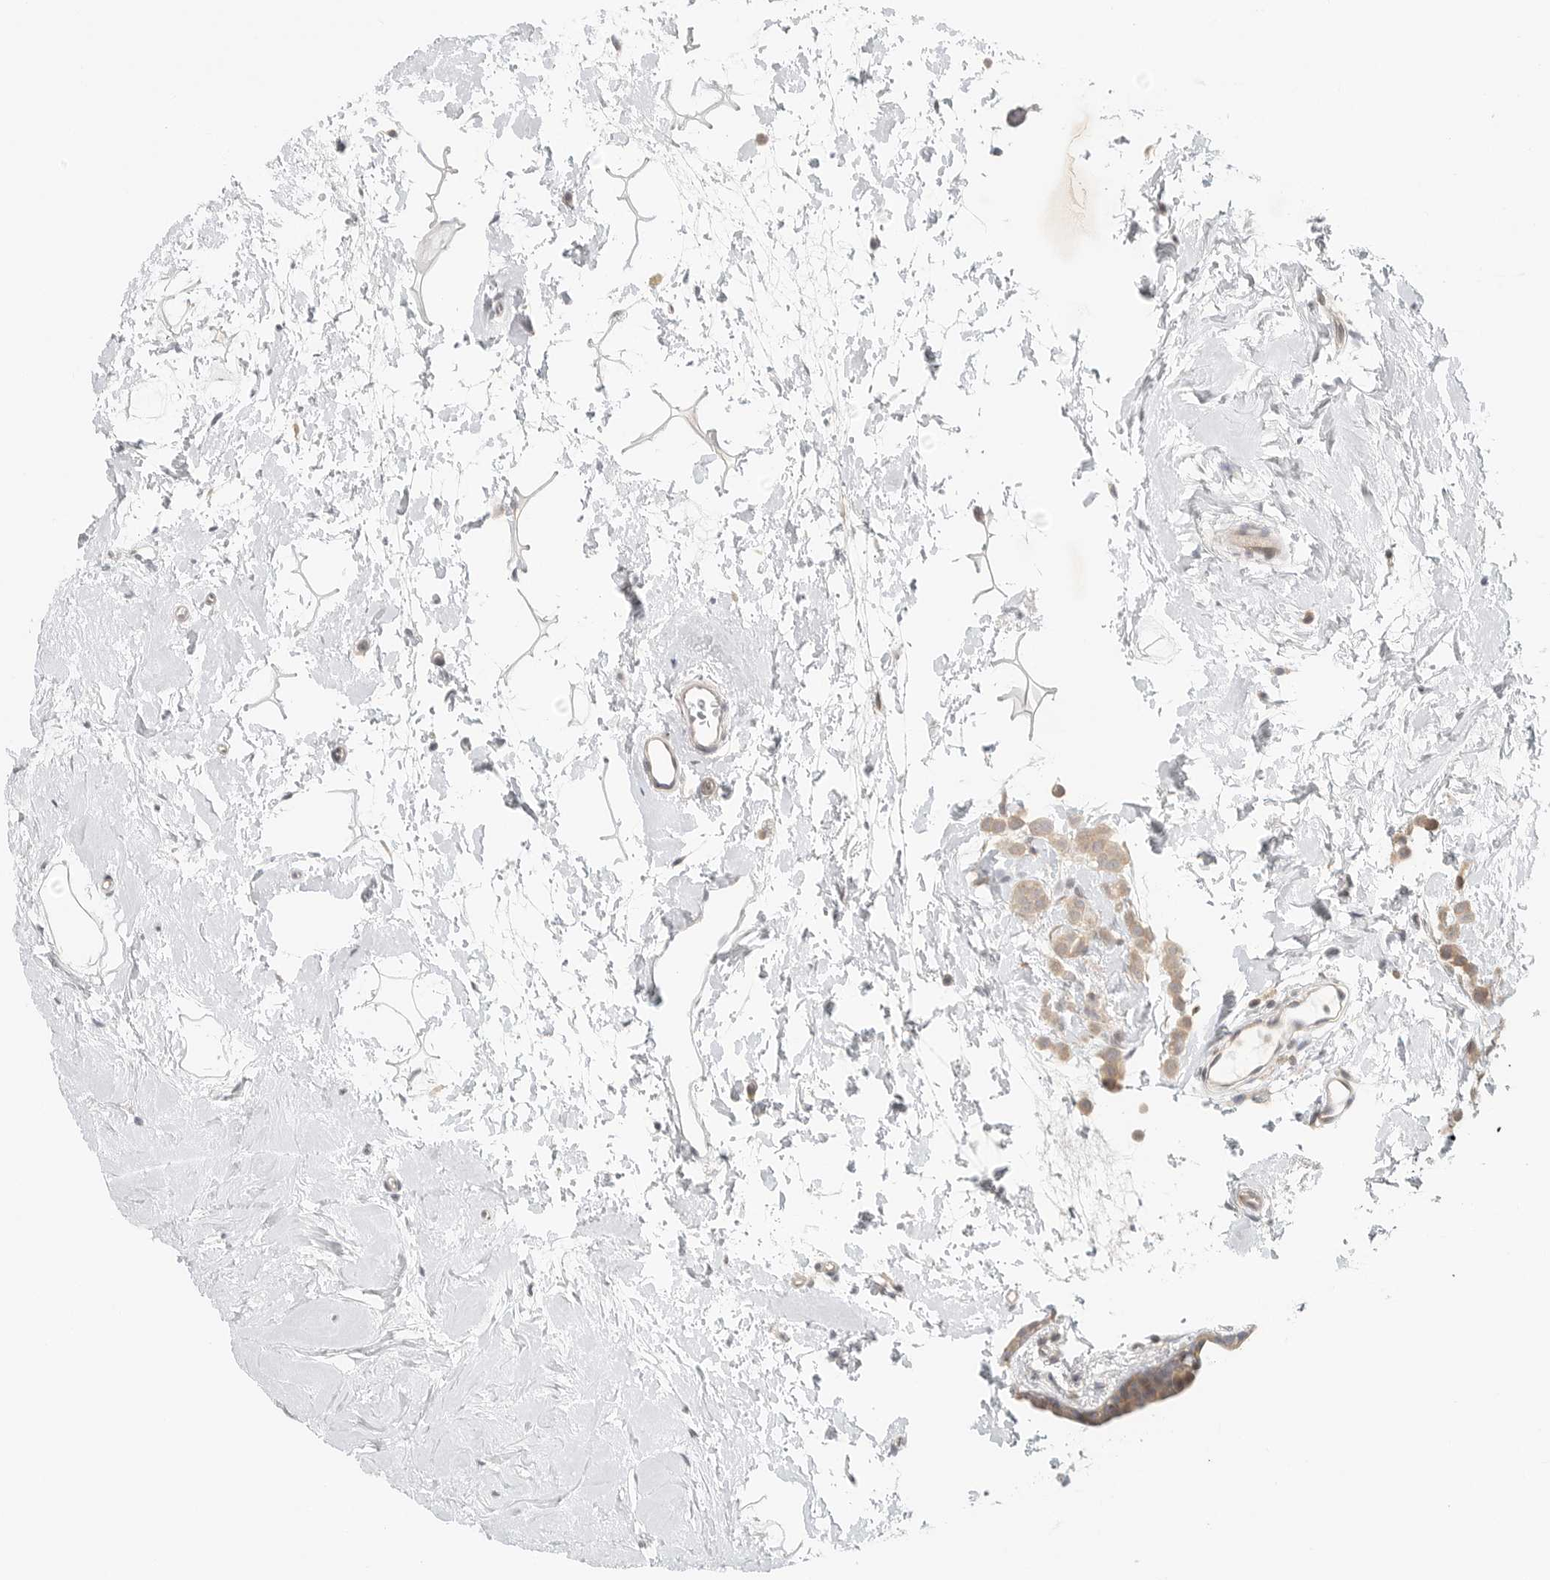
{"staining": {"intensity": "weak", "quantity": ">75%", "location": "cytoplasmic/membranous"}, "tissue": "breast cancer", "cell_type": "Tumor cells", "image_type": "cancer", "snomed": [{"axis": "morphology", "description": "Lobular carcinoma"}, {"axis": "topography", "description": "Breast"}], "caption": "The image exhibits immunohistochemical staining of breast cancer (lobular carcinoma). There is weak cytoplasmic/membranous positivity is seen in about >75% of tumor cells.", "gene": "HDAC6", "patient": {"sex": "female", "age": 47}}